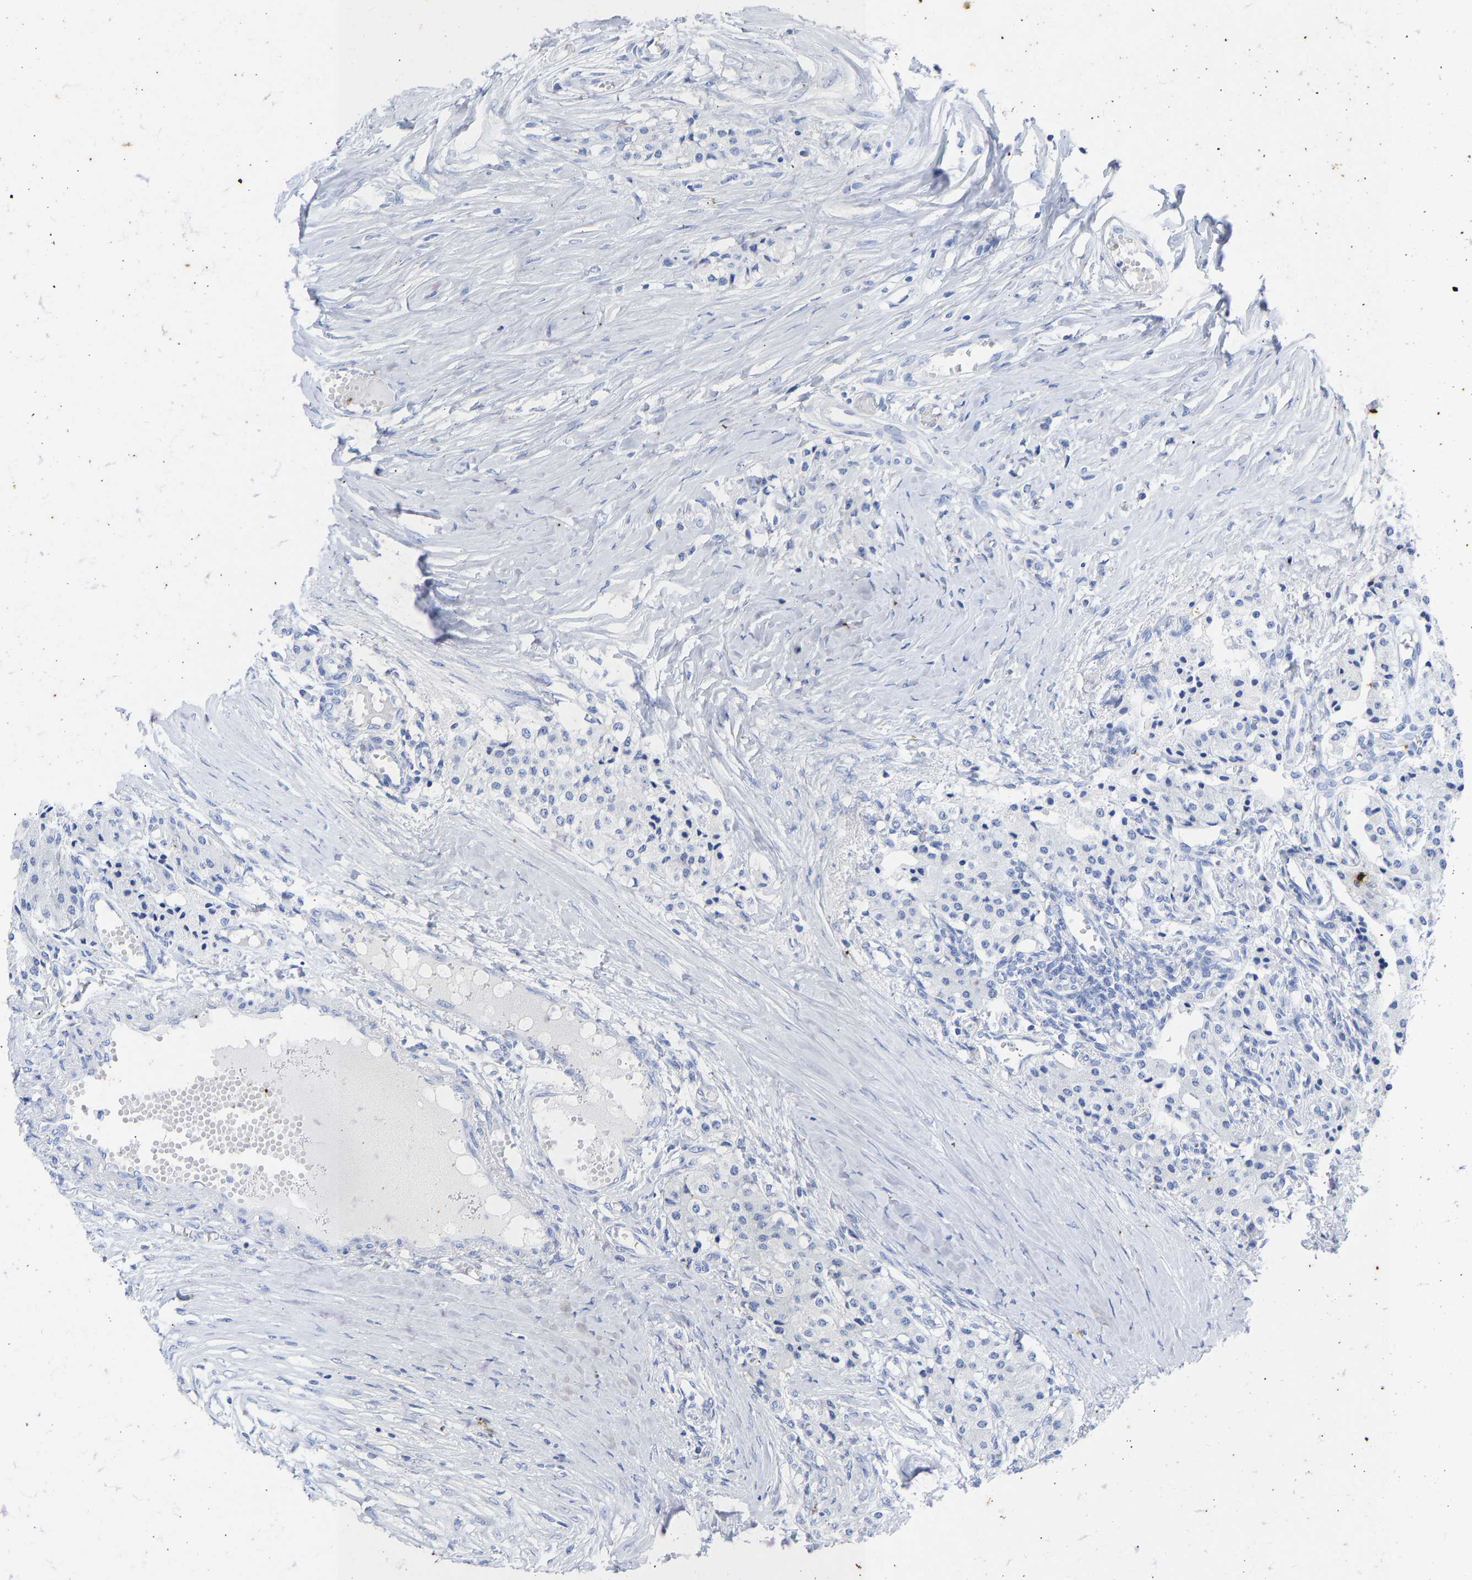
{"staining": {"intensity": "negative", "quantity": "none", "location": "none"}, "tissue": "carcinoid", "cell_type": "Tumor cells", "image_type": "cancer", "snomed": [{"axis": "morphology", "description": "Carcinoid, malignant, NOS"}, {"axis": "topography", "description": "Colon"}], "caption": "The histopathology image exhibits no significant staining in tumor cells of carcinoid.", "gene": "KRT1", "patient": {"sex": "female", "age": 52}}